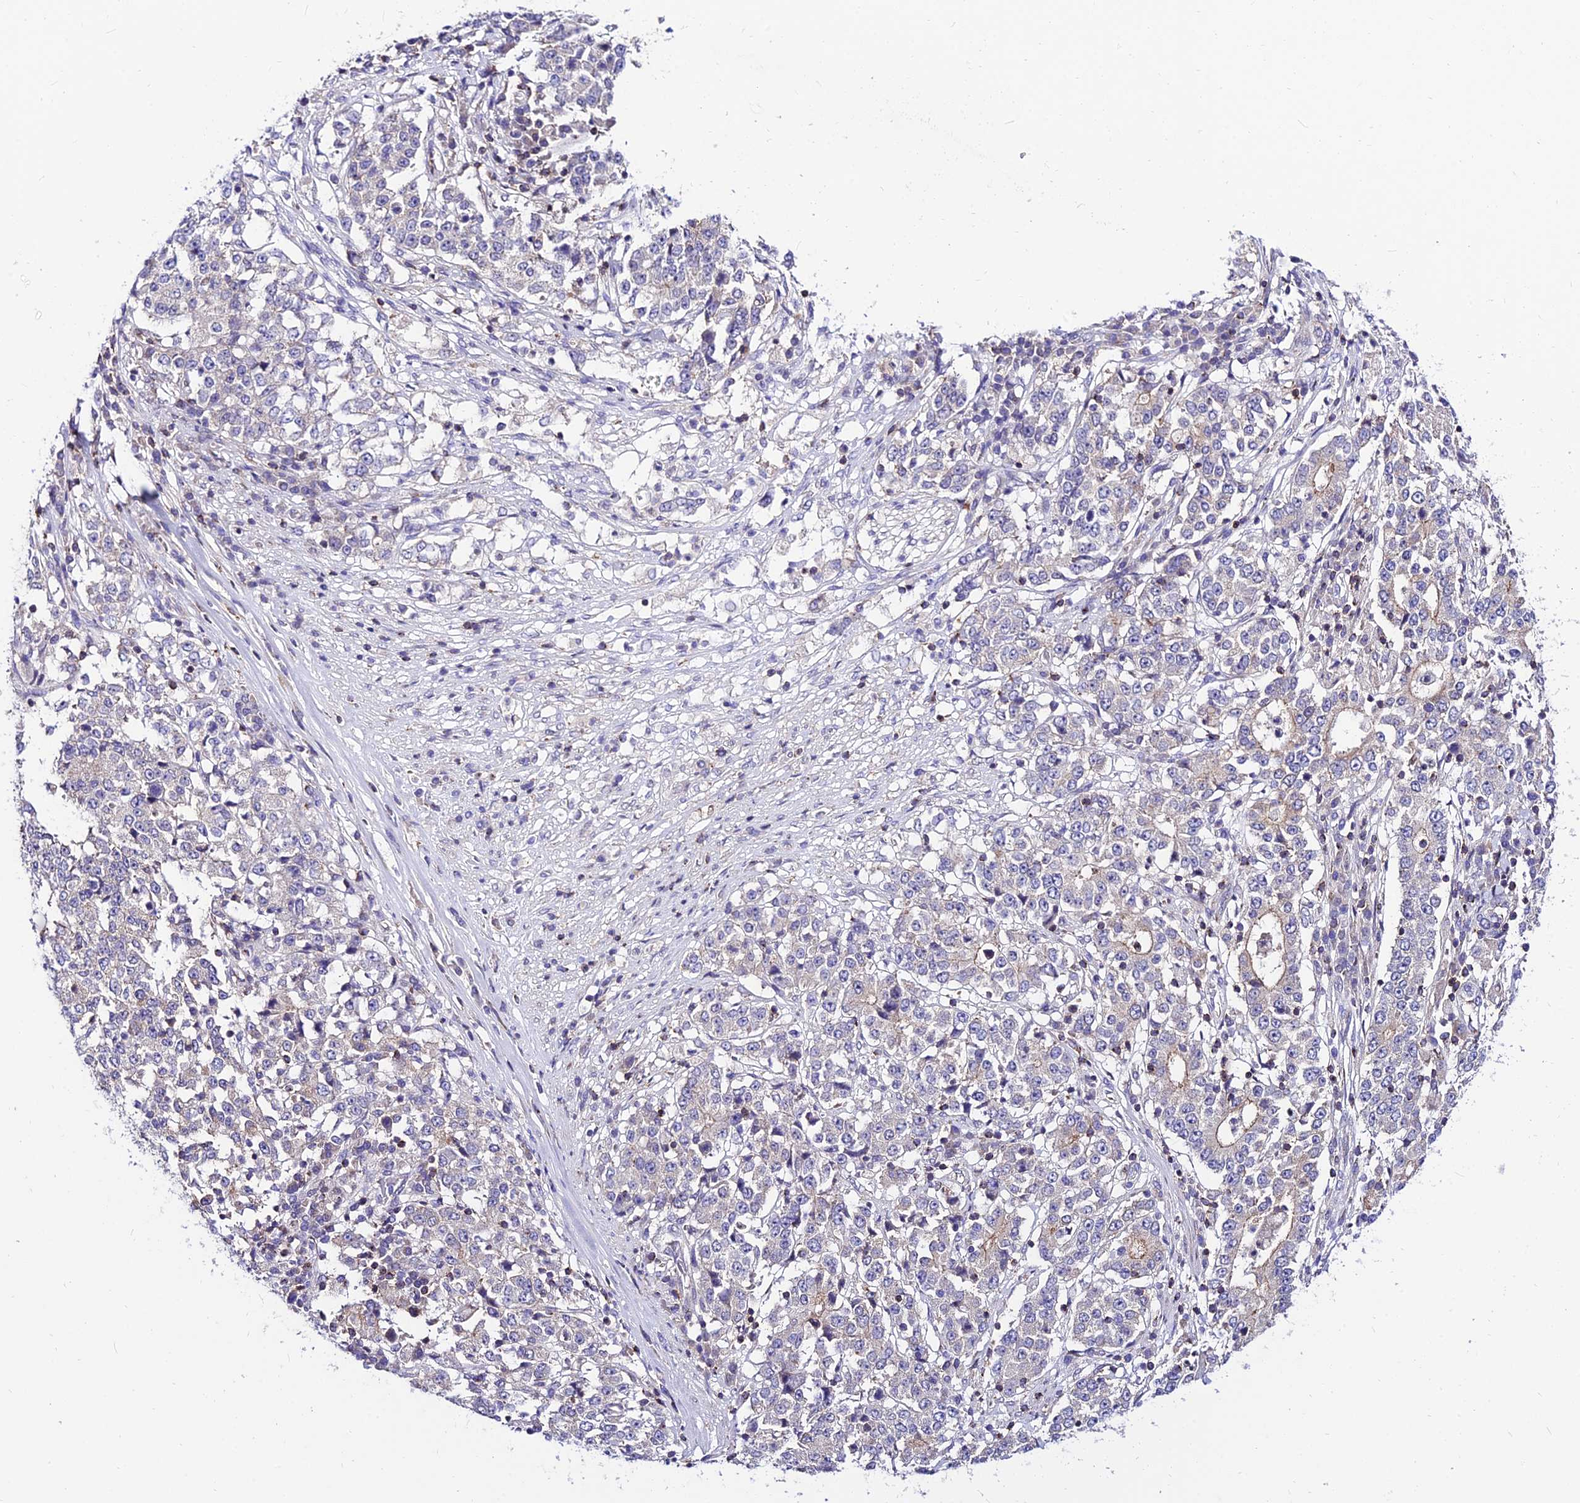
{"staining": {"intensity": "negative", "quantity": "none", "location": "none"}, "tissue": "stomach cancer", "cell_type": "Tumor cells", "image_type": "cancer", "snomed": [{"axis": "morphology", "description": "Adenocarcinoma, NOS"}, {"axis": "topography", "description": "Stomach"}], "caption": "The image shows no staining of tumor cells in stomach cancer (adenocarcinoma).", "gene": "C6orf132", "patient": {"sex": "male", "age": 59}}